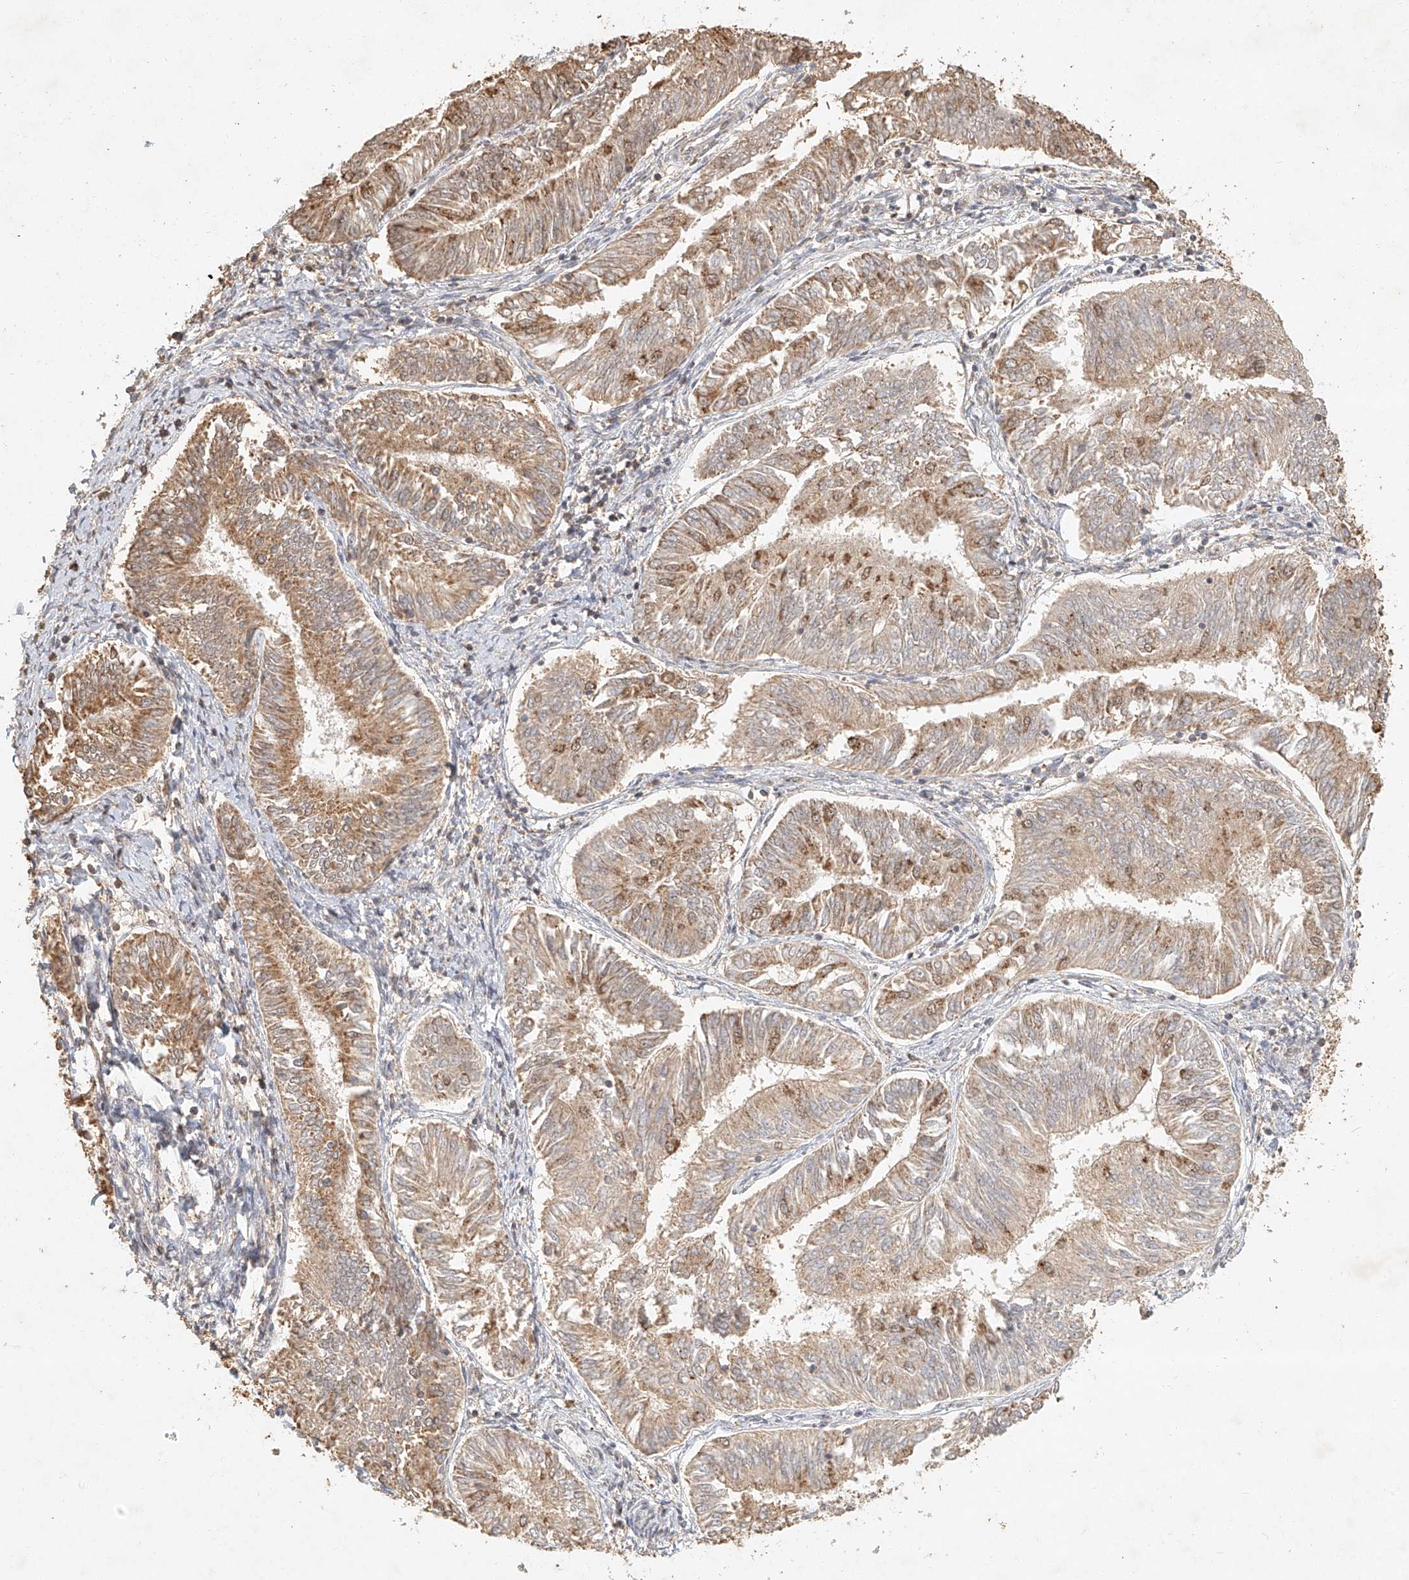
{"staining": {"intensity": "moderate", "quantity": ">75%", "location": "cytoplasmic/membranous"}, "tissue": "endometrial cancer", "cell_type": "Tumor cells", "image_type": "cancer", "snomed": [{"axis": "morphology", "description": "Adenocarcinoma, NOS"}, {"axis": "topography", "description": "Endometrium"}], "caption": "A photomicrograph of human endometrial cancer stained for a protein demonstrates moderate cytoplasmic/membranous brown staining in tumor cells. (IHC, brightfield microscopy, high magnification).", "gene": "CXorf58", "patient": {"sex": "female", "age": 58}}